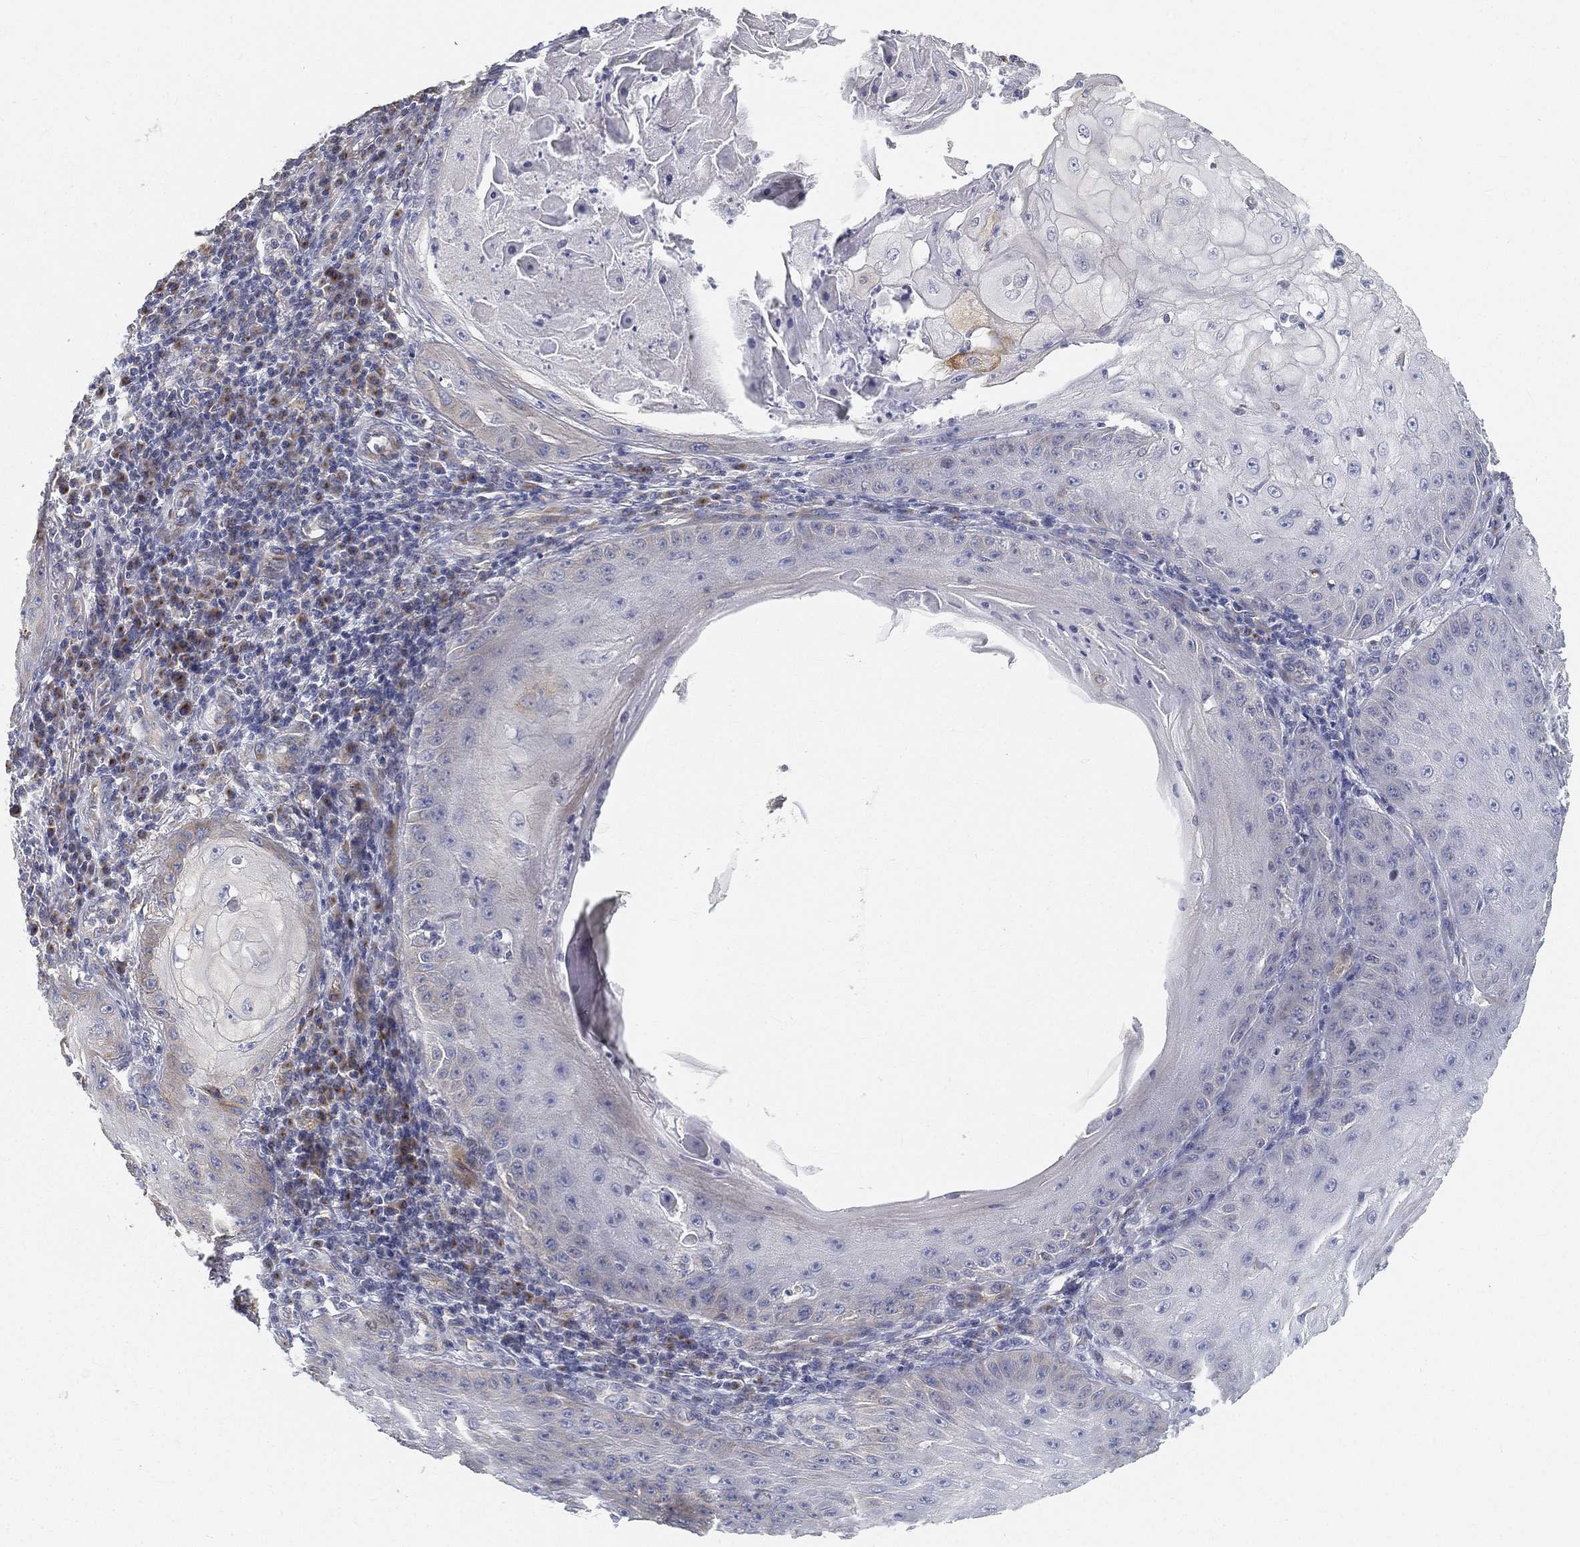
{"staining": {"intensity": "negative", "quantity": "none", "location": "none"}, "tissue": "skin cancer", "cell_type": "Tumor cells", "image_type": "cancer", "snomed": [{"axis": "morphology", "description": "Squamous cell carcinoma, NOS"}, {"axis": "topography", "description": "Skin"}], "caption": "Human skin squamous cell carcinoma stained for a protein using immunohistochemistry demonstrates no positivity in tumor cells.", "gene": "TMEM25", "patient": {"sex": "male", "age": 70}}